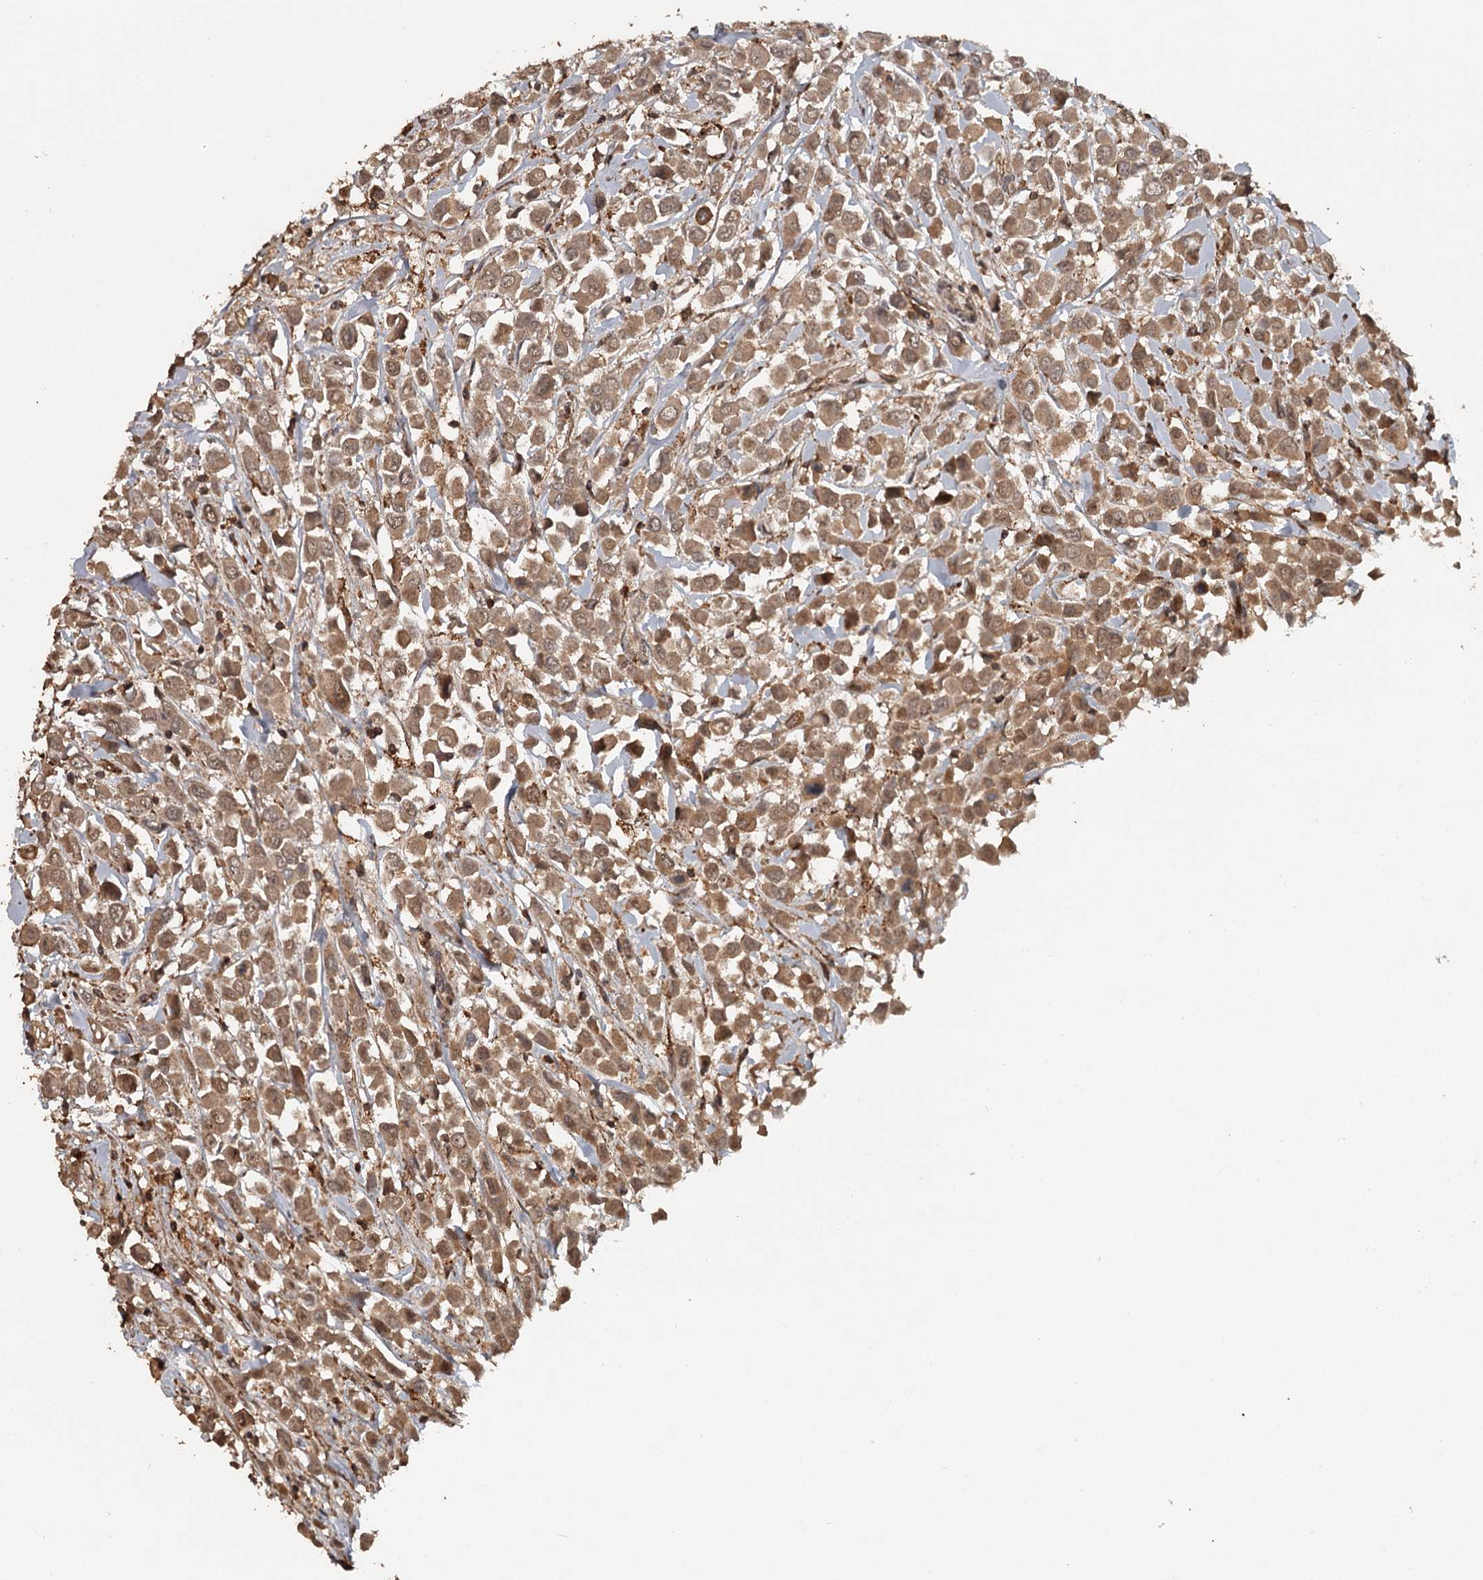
{"staining": {"intensity": "moderate", "quantity": ">75%", "location": "cytoplasmic/membranous"}, "tissue": "breast cancer", "cell_type": "Tumor cells", "image_type": "cancer", "snomed": [{"axis": "morphology", "description": "Duct carcinoma"}, {"axis": "topography", "description": "Breast"}], "caption": "Immunohistochemistry histopathology image of neoplastic tissue: human breast intraductal carcinoma stained using IHC exhibits medium levels of moderate protein expression localized specifically in the cytoplasmic/membranous of tumor cells, appearing as a cytoplasmic/membranous brown color.", "gene": "FAXC", "patient": {"sex": "female", "age": 61}}